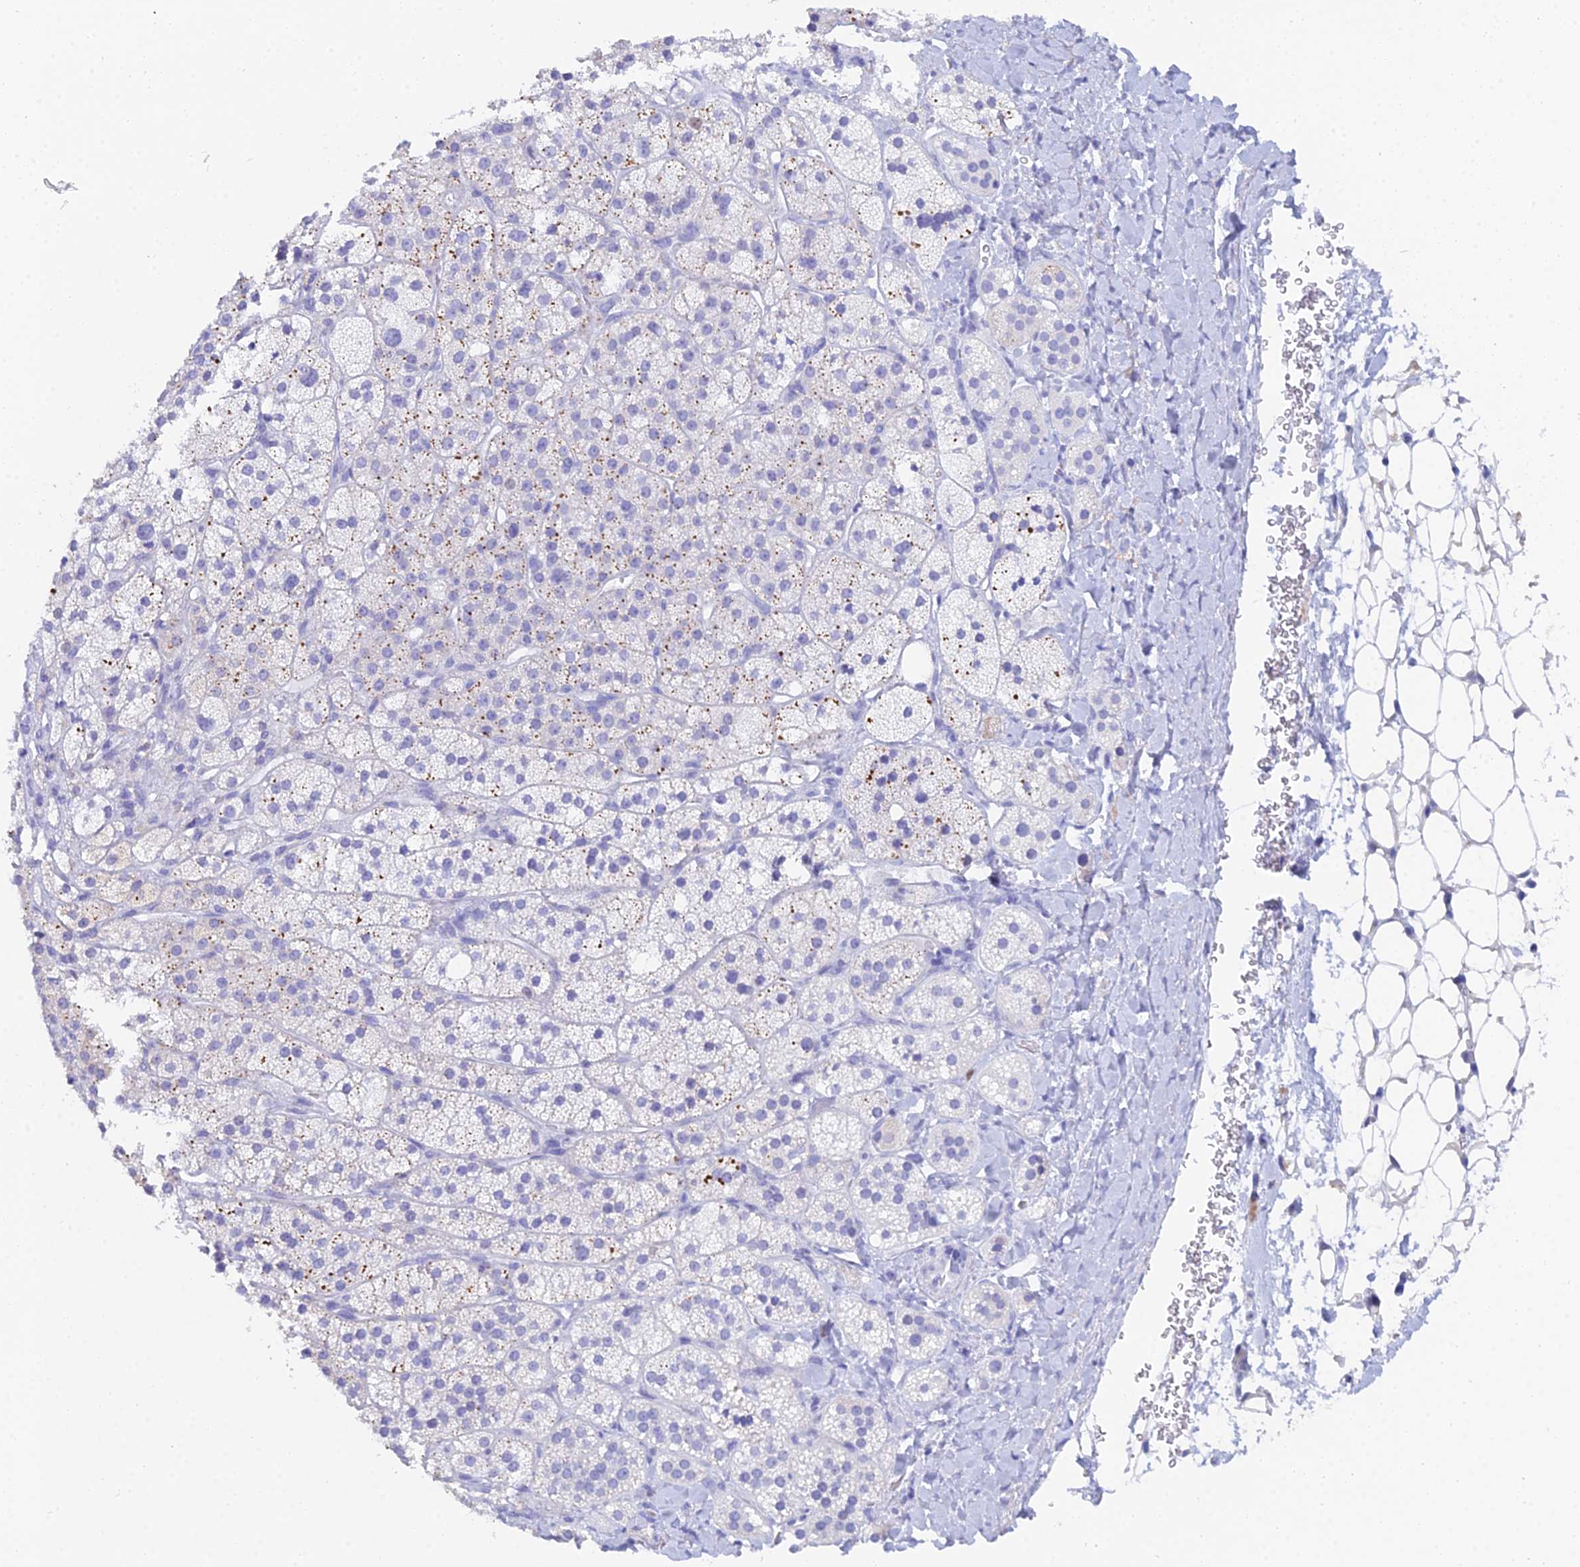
{"staining": {"intensity": "moderate", "quantity": "<25%", "location": "cytoplasmic/membranous"}, "tissue": "adrenal gland", "cell_type": "Glandular cells", "image_type": "normal", "snomed": [{"axis": "morphology", "description": "Normal tissue, NOS"}, {"axis": "topography", "description": "Adrenal gland"}], "caption": "Glandular cells show moderate cytoplasmic/membranous positivity in approximately <25% of cells in unremarkable adrenal gland.", "gene": "MCM2", "patient": {"sex": "male", "age": 61}}